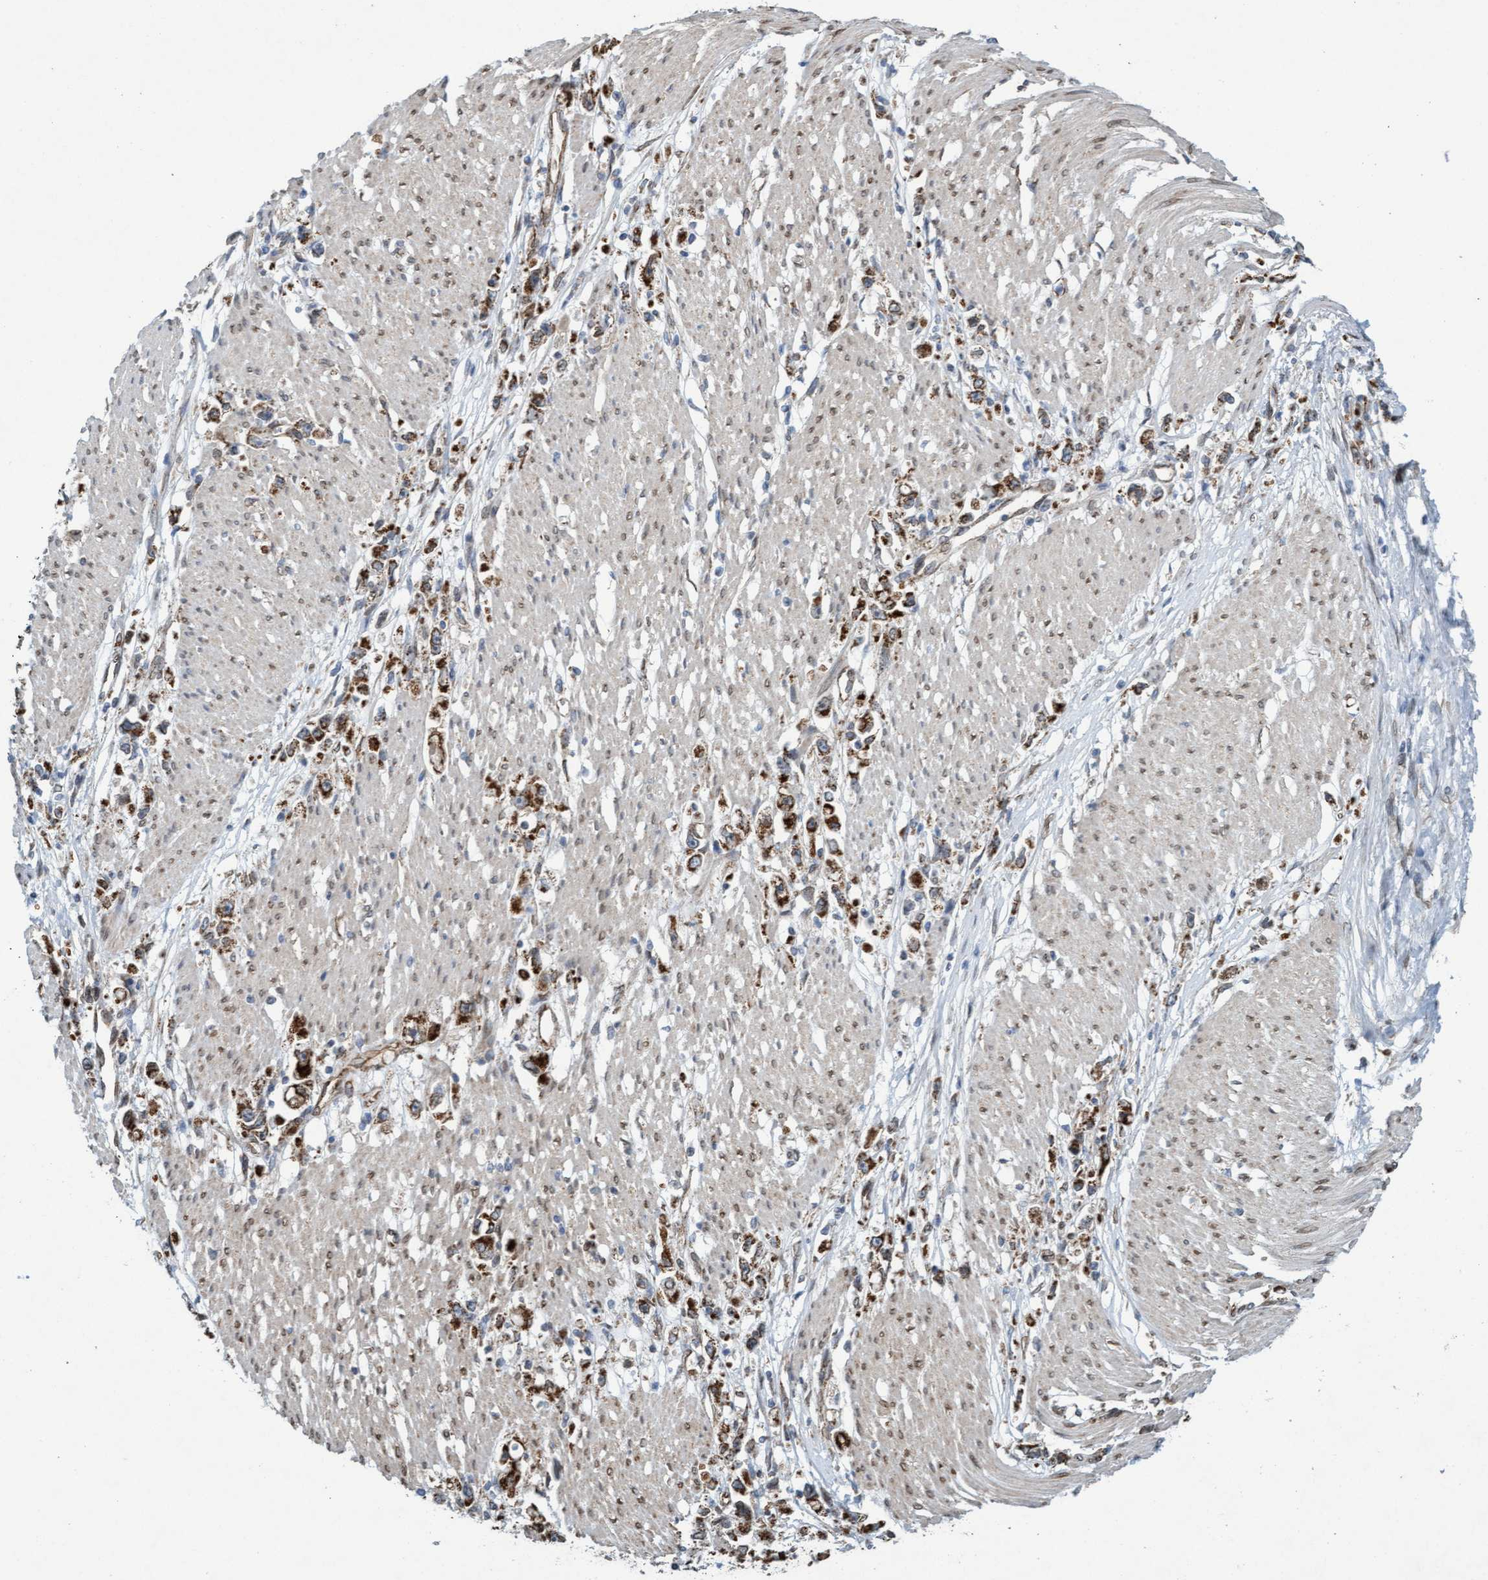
{"staining": {"intensity": "strong", "quantity": ">75%", "location": "cytoplasmic/membranous"}, "tissue": "stomach cancer", "cell_type": "Tumor cells", "image_type": "cancer", "snomed": [{"axis": "morphology", "description": "Adenocarcinoma, NOS"}, {"axis": "topography", "description": "Stomach"}], "caption": "The immunohistochemical stain shows strong cytoplasmic/membranous positivity in tumor cells of stomach adenocarcinoma tissue. (Stains: DAB in brown, nuclei in blue, Microscopy: brightfield microscopy at high magnification).", "gene": "MRPS23", "patient": {"sex": "female", "age": 59}}